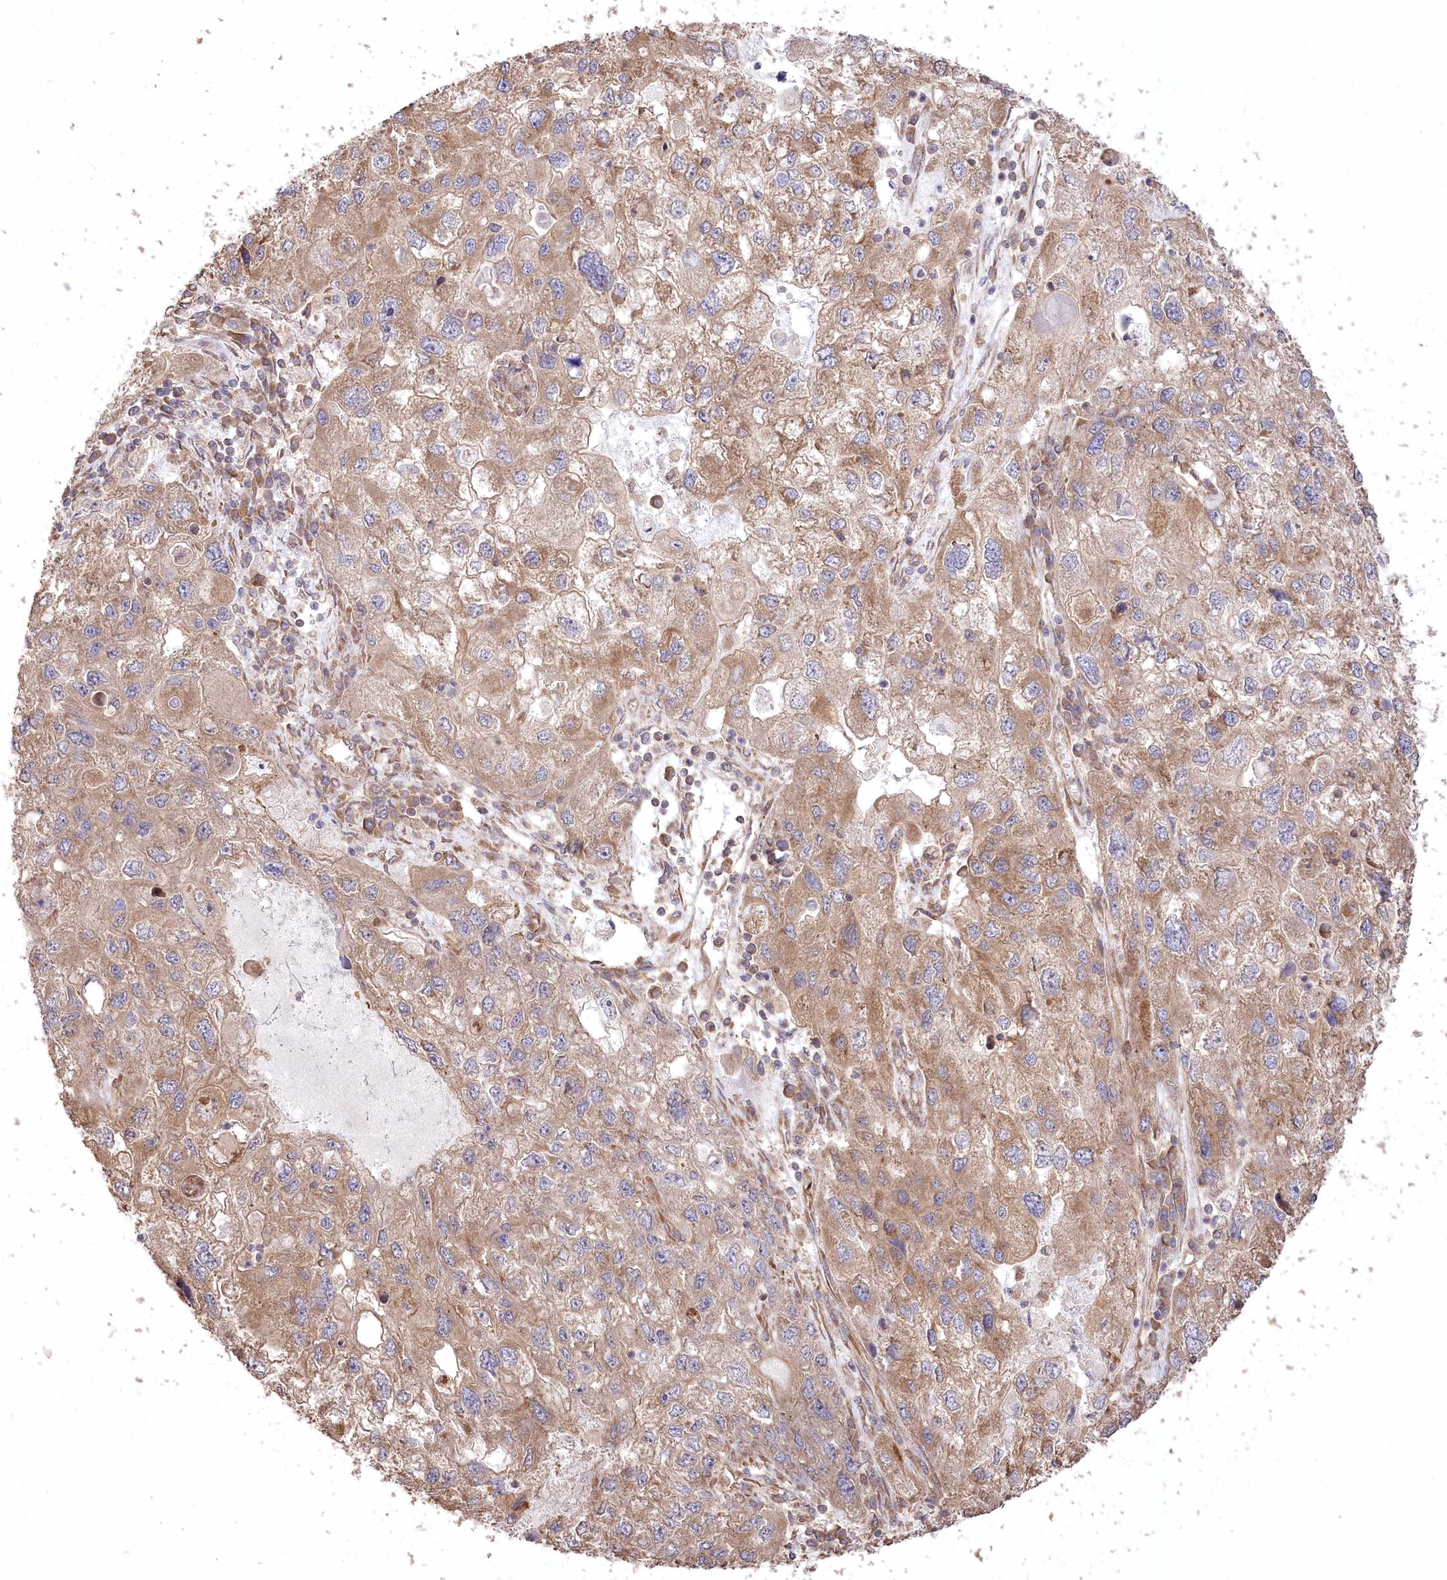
{"staining": {"intensity": "moderate", "quantity": ">75%", "location": "cytoplasmic/membranous"}, "tissue": "endometrial cancer", "cell_type": "Tumor cells", "image_type": "cancer", "snomed": [{"axis": "morphology", "description": "Adenocarcinoma, NOS"}, {"axis": "topography", "description": "Endometrium"}], "caption": "DAB (3,3'-diaminobenzidine) immunohistochemical staining of human endometrial cancer (adenocarcinoma) demonstrates moderate cytoplasmic/membranous protein positivity in about >75% of tumor cells.", "gene": "PRSS53", "patient": {"sex": "female", "age": 49}}